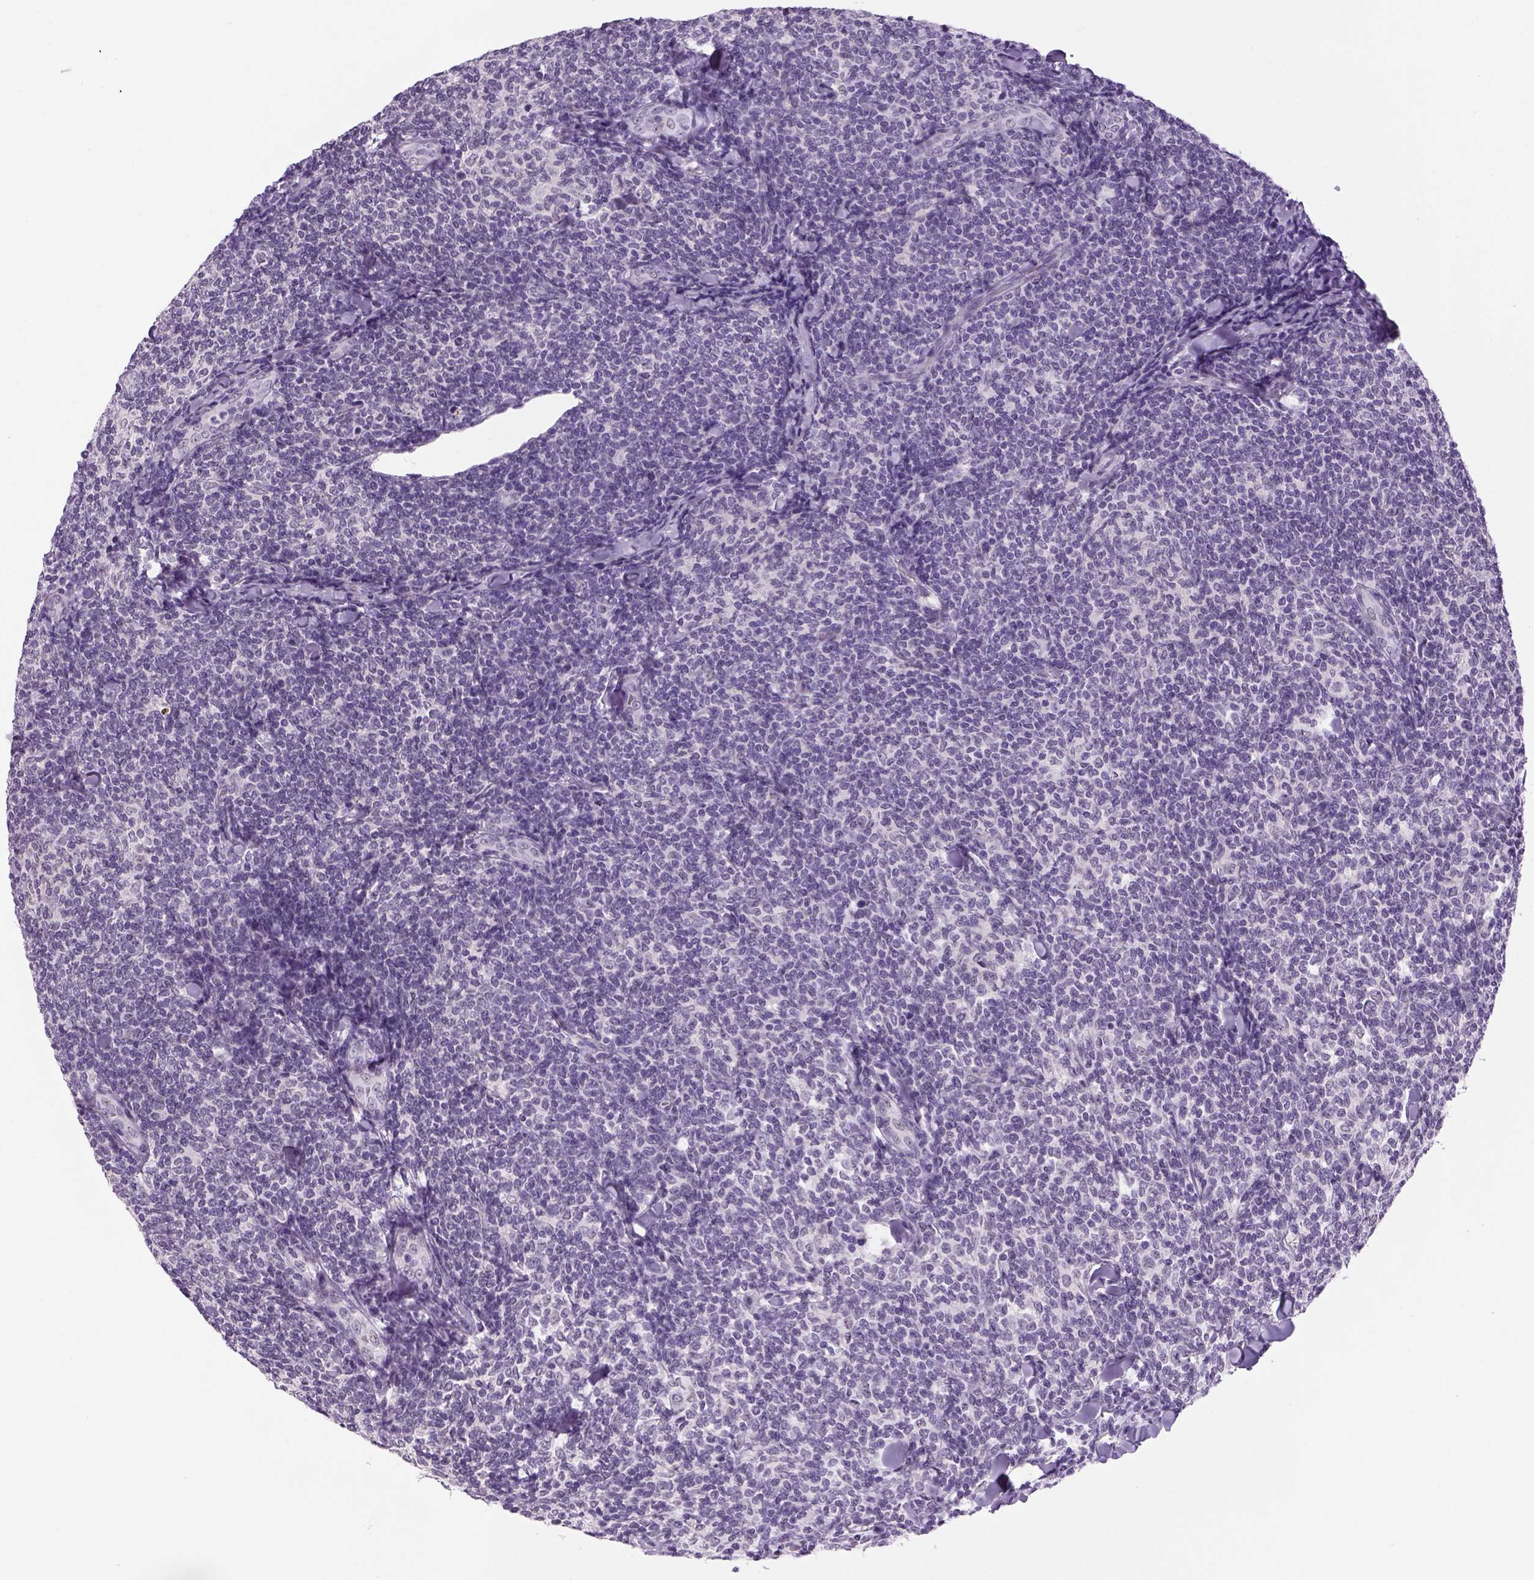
{"staining": {"intensity": "negative", "quantity": "none", "location": "none"}, "tissue": "lymphoma", "cell_type": "Tumor cells", "image_type": "cancer", "snomed": [{"axis": "morphology", "description": "Malignant lymphoma, non-Hodgkin's type, Low grade"}, {"axis": "topography", "description": "Lymph node"}], "caption": "An immunohistochemistry (IHC) image of malignant lymphoma, non-Hodgkin's type (low-grade) is shown. There is no staining in tumor cells of malignant lymphoma, non-Hodgkin's type (low-grade).", "gene": "DBH", "patient": {"sex": "female", "age": 56}}